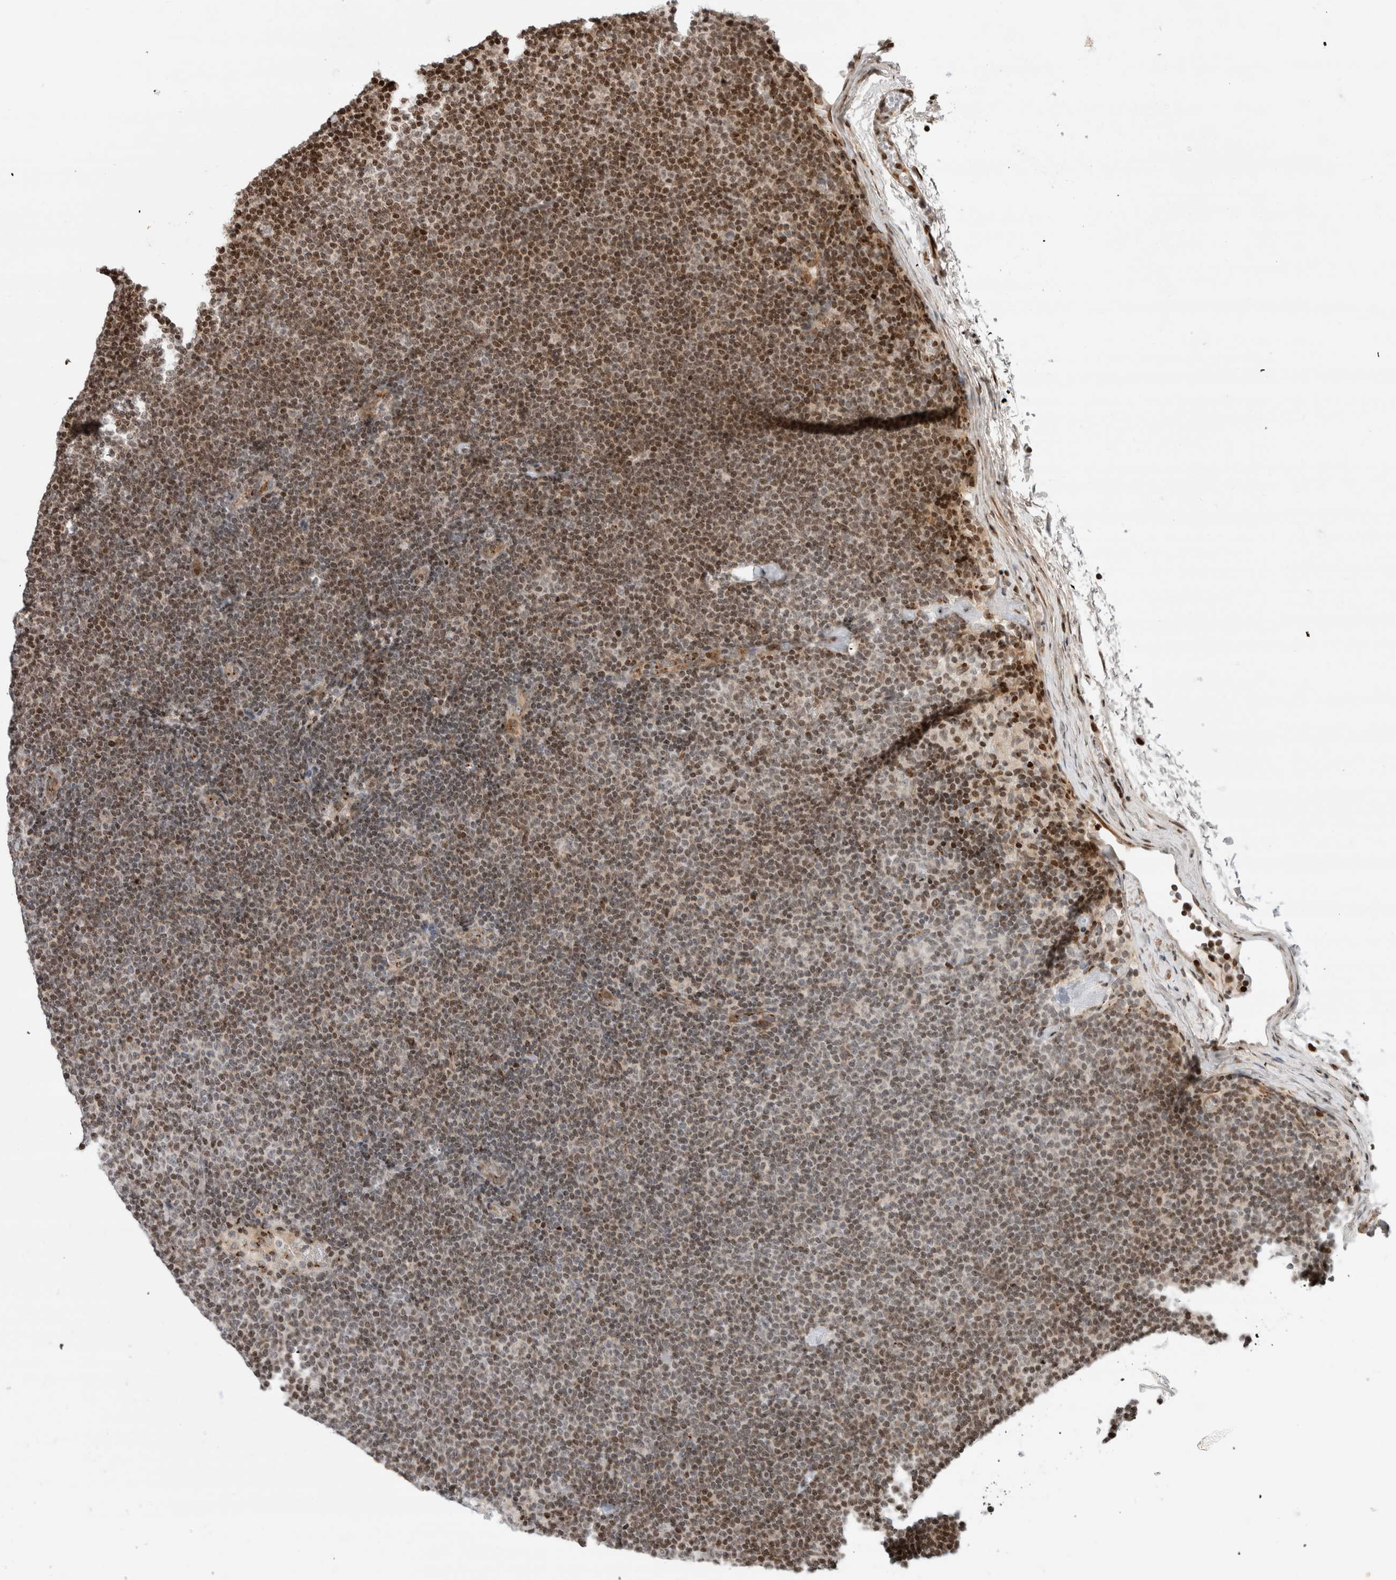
{"staining": {"intensity": "moderate", "quantity": ">75%", "location": "nuclear"}, "tissue": "lymphoma", "cell_type": "Tumor cells", "image_type": "cancer", "snomed": [{"axis": "morphology", "description": "Malignant lymphoma, non-Hodgkin's type, Low grade"}, {"axis": "topography", "description": "Lymph node"}], "caption": "High-magnification brightfield microscopy of malignant lymphoma, non-Hodgkin's type (low-grade) stained with DAB (brown) and counterstained with hematoxylin (blue). tumor cells exhibit moderate nuclear staining is seen in approximately>75% of cells.", "gene": "GINS4", "patient": {"sex": "female", "age": 53}}